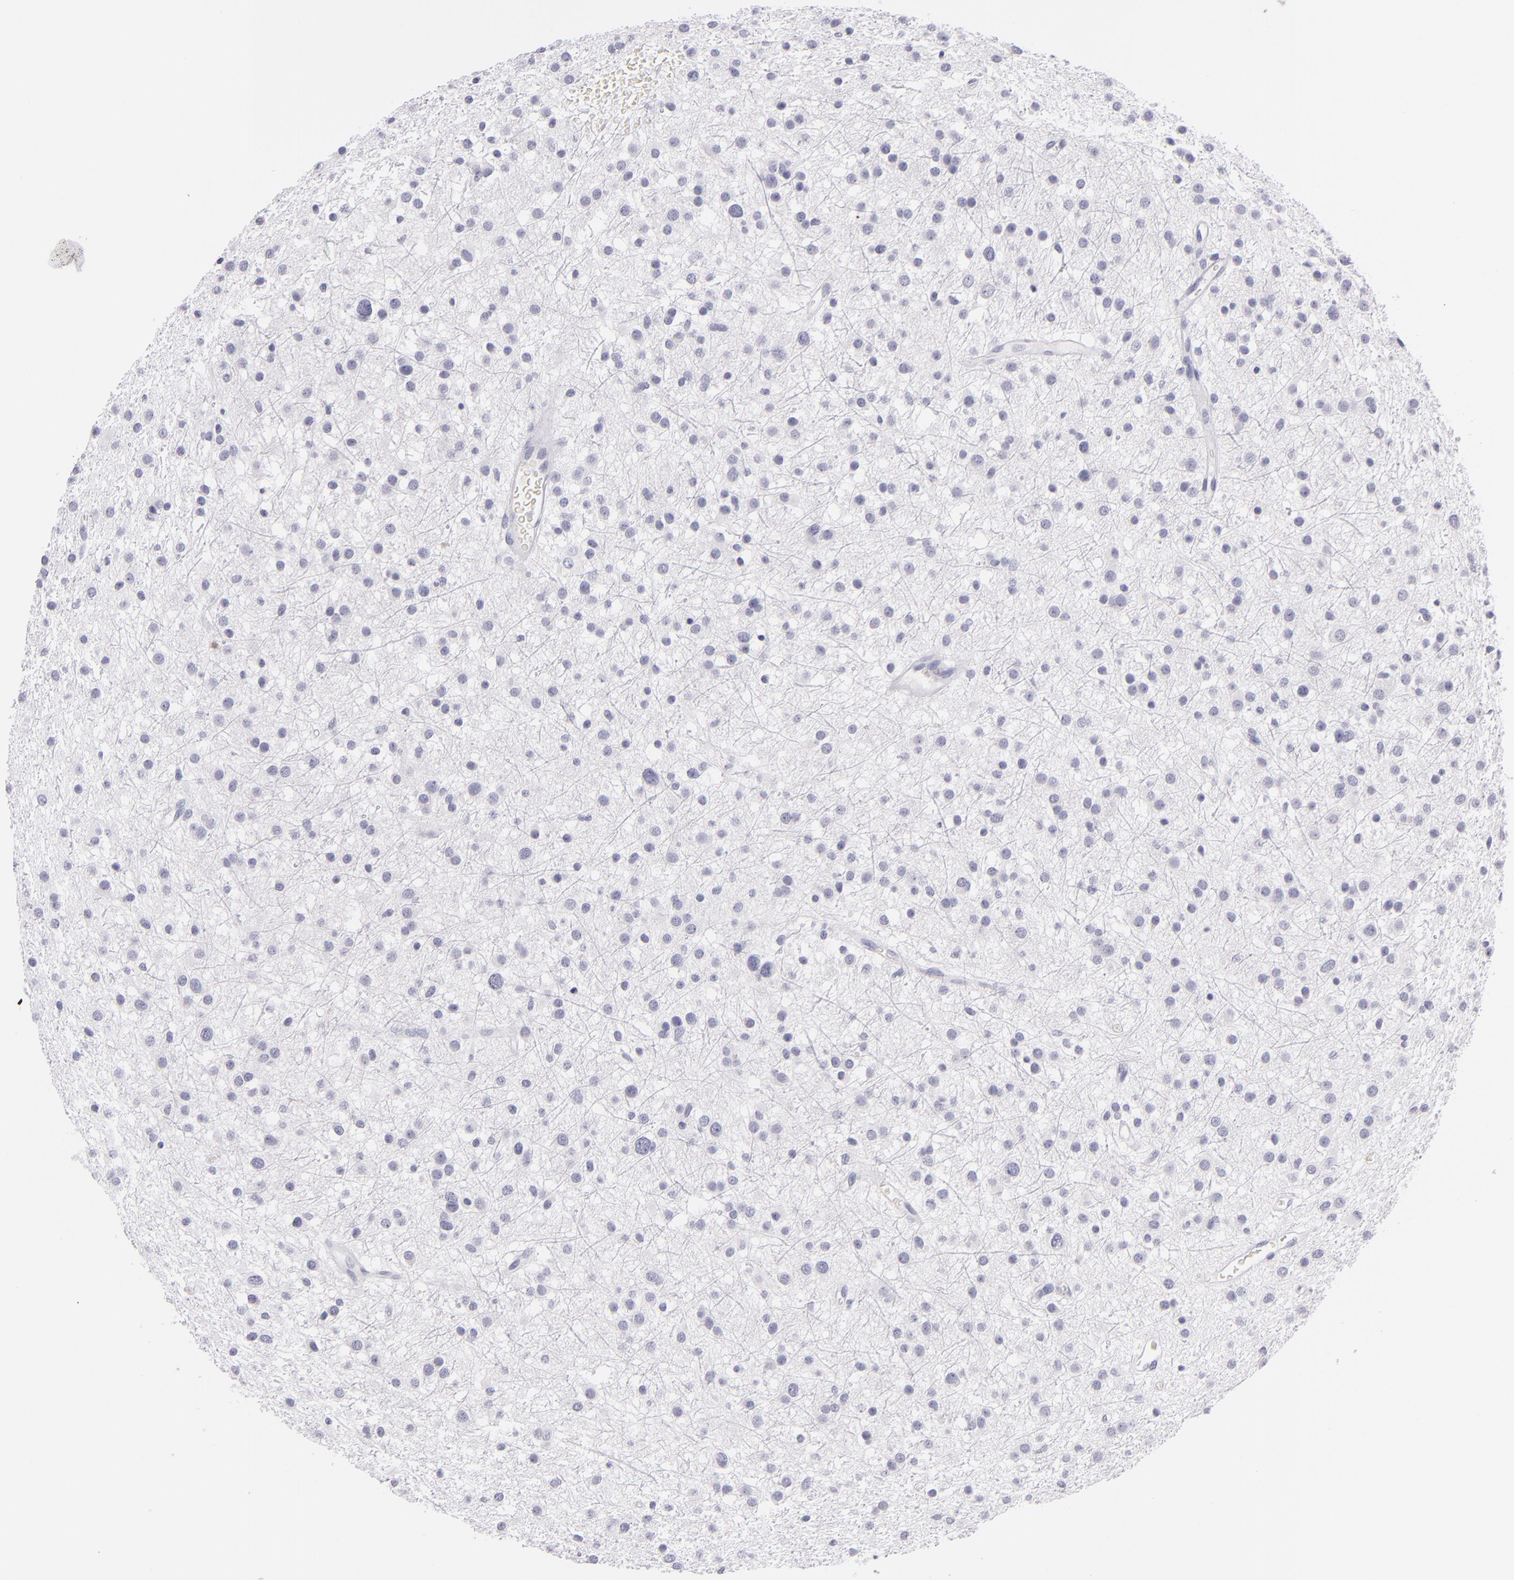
{"staining": {"intensity": "negative", "quantity": "none", "location": "none"}, "tissue": "glioma", "cell_type": "Tumor cells", "image_type": "cancer", "snomed": [{"axis": "morphology", "description": "Glioma, malignant, Low grade"}, {"axis": "topography", "description": "Brain"}], "caption": "Immunohistochemical staining of glioma displays no significant positivity in tumor cells.", "gene": "CD48", "patient": {"sex": "female", "age": 36}}